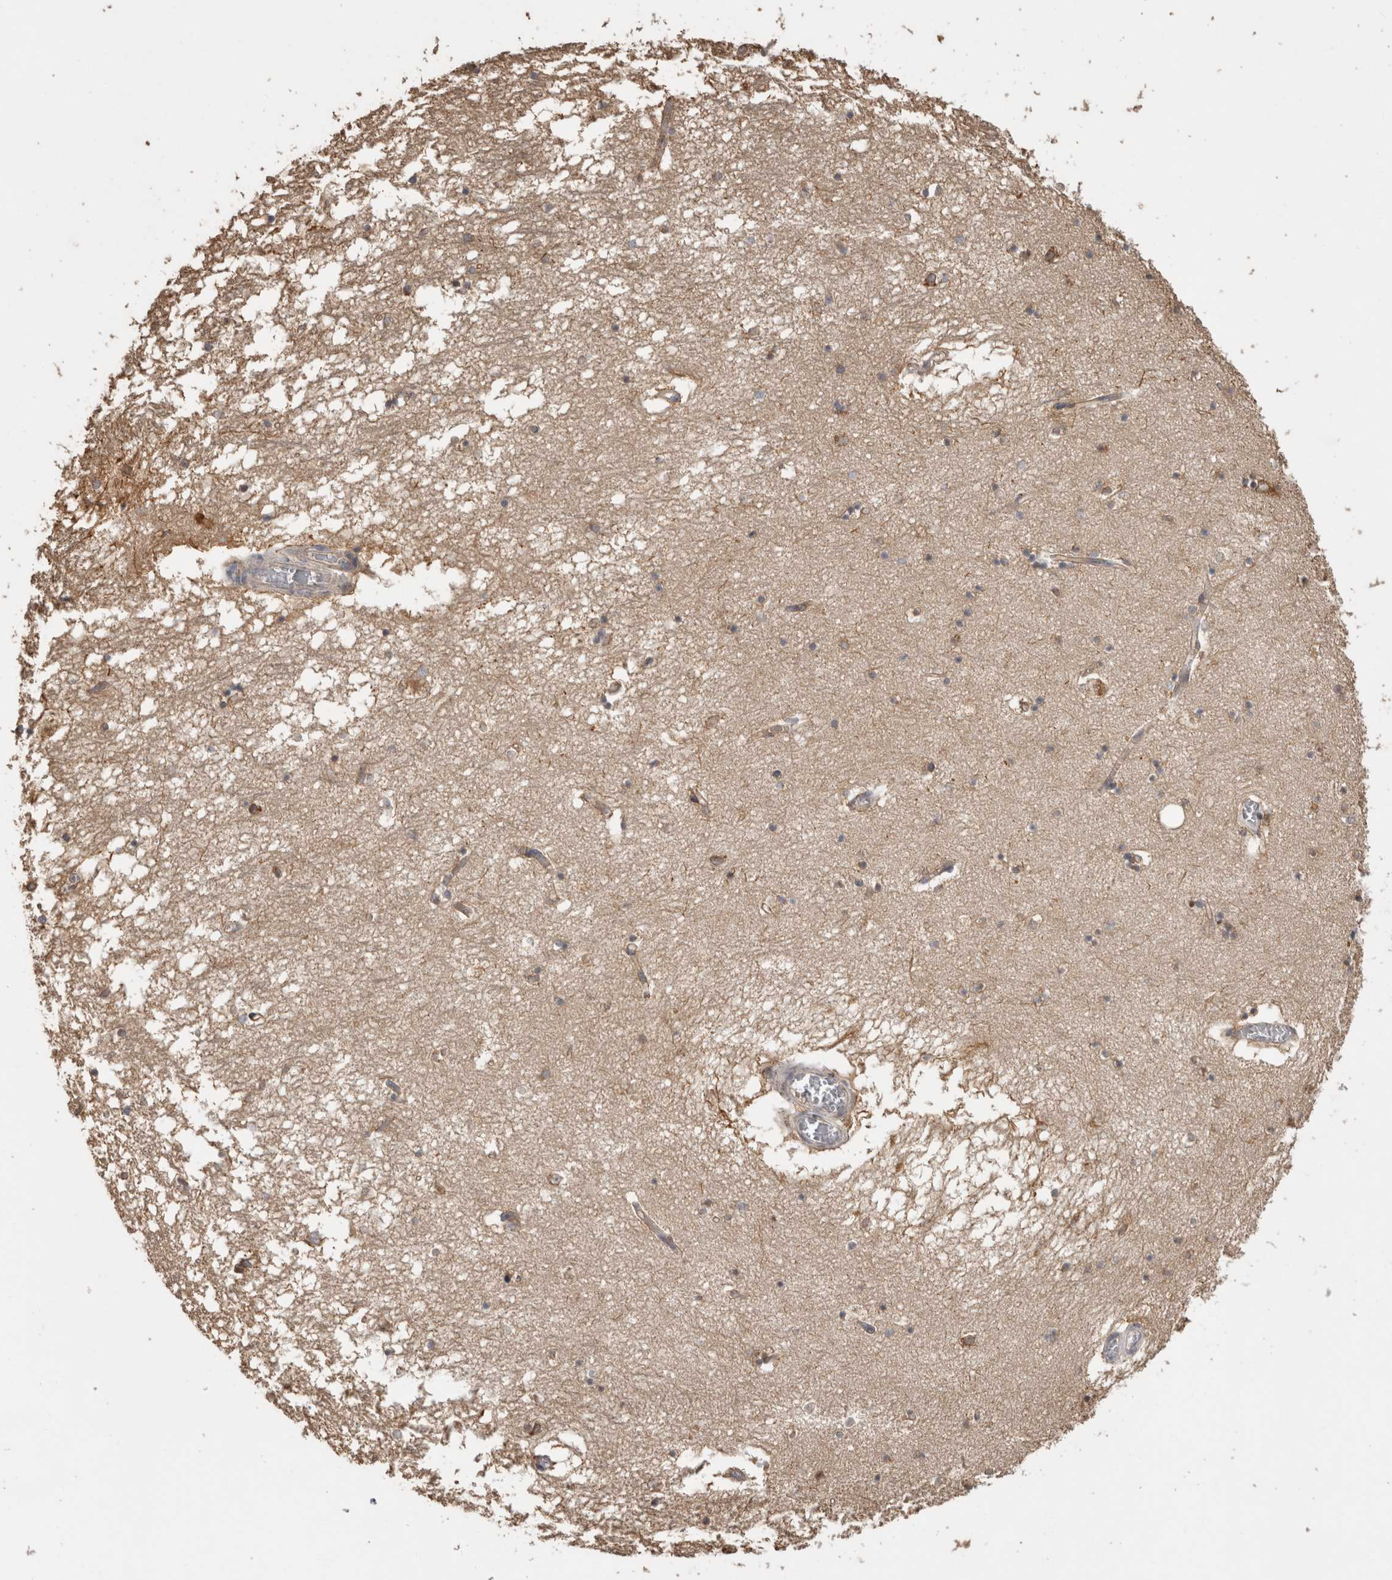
{"staining": {"intensity": "moderate", "quantity": "<25%", "location": "cytoplasmic/membranous"}, "tissue": "hippocampus", "cell_type": "Glial cells", "image_type": "normal", "snomed": [{"axis": "morphology", "description": "Normal tissue, NOS"}, {"axis": "topography", "description": "Hippocampus"}], "caption": "An IHC histopathology image of benign tissue is shown. Protein staining in brown shows moderate cytoplasmic/membranous positivity in hippocampus within glial cells. Ihc stains the protein of interest in brown and the nuclei are stained blue.", "gene": "TBCE", "patient": {"sex": "male", "age": 70}}